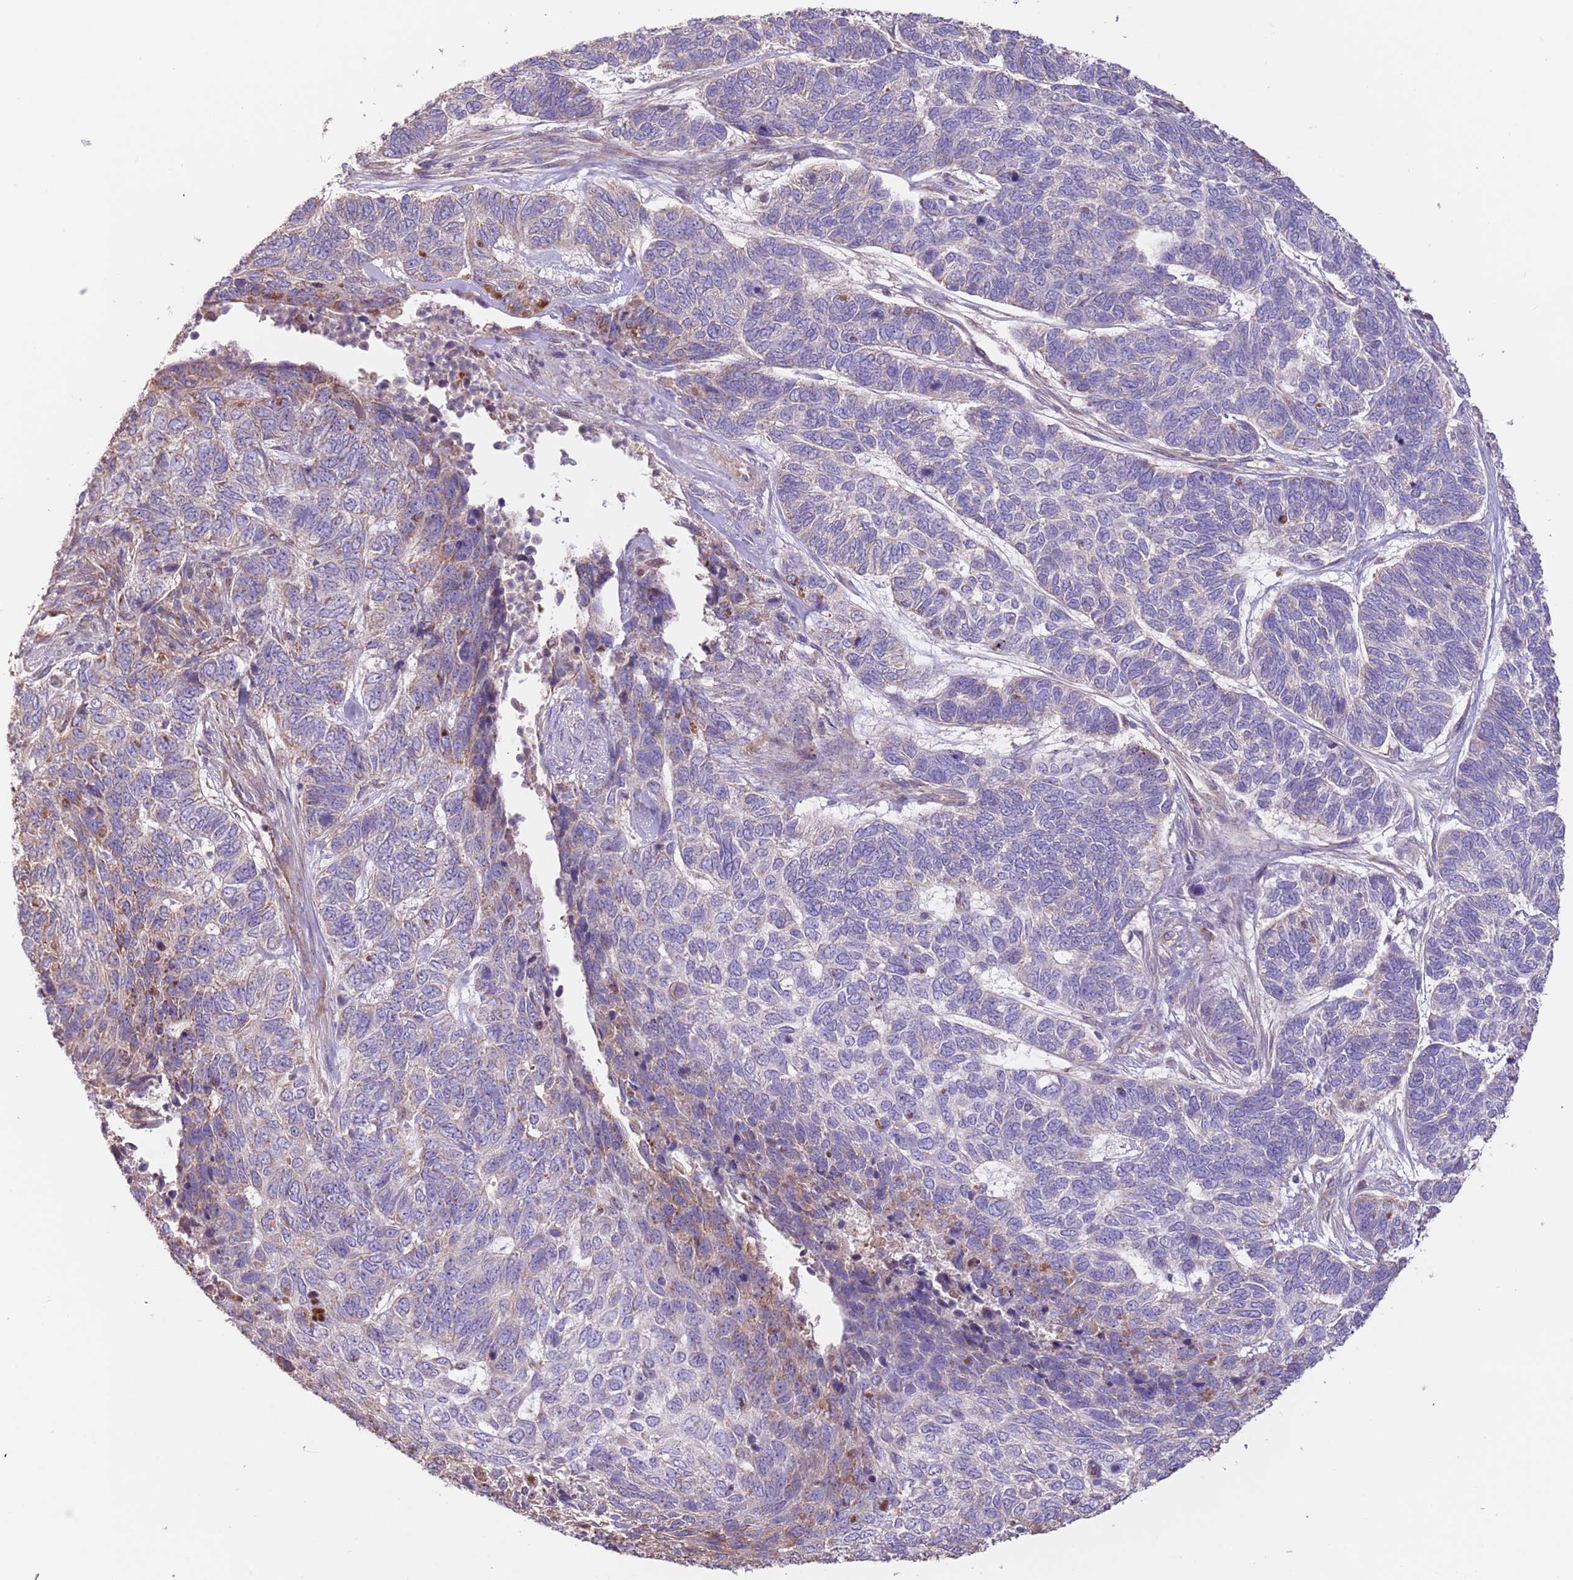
{"staining": {"intensity": "moderate", "quantity": "<25%", "location": "cytoplasmic/membranous"}, "tissue": "skin cancer", "cell_type": "Tumor cells", "image_type": "cancer", "snomed": [{"axis": "morphology", "description": "Basal cell carcinoma"}, {"axis": "topography", "description": "Skin"}], "caption": "A brown stain labels moderate cytoplasmic/membranous expression of a protein in skin cancer tumor cells.", "gene": "DOCK6", "patient": {"sex": "female", "age": 65}}